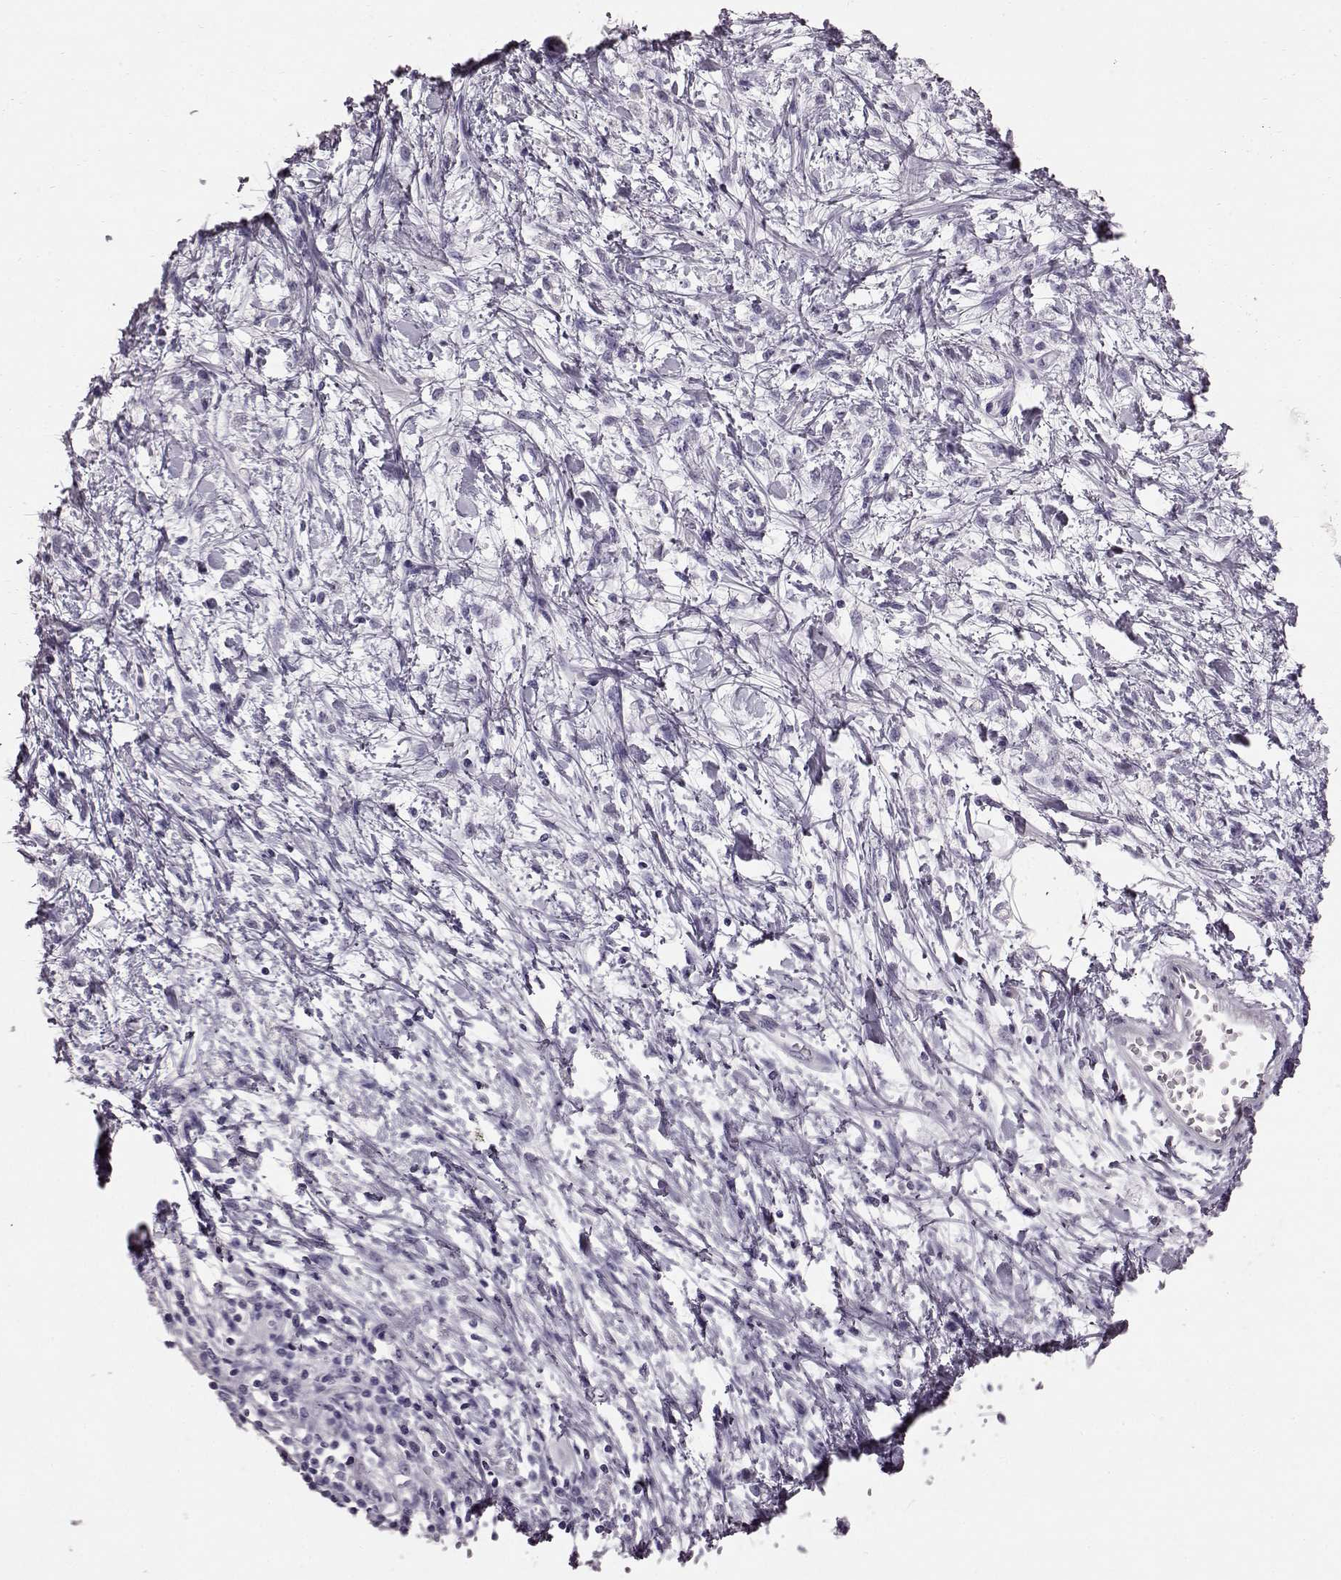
{"staining": {"intensity": "negative", "quantity": "none", "location": "none"}, "tissue": "stomach cancer", "cell_type": "Tumor cells", "image_type": "cancer", "snomed": [{"axis": "morphology", "description": "Adenocarcinoma, NOS"}, {"axis": "topography", "description": "Stomach"}], "caption": "Immunohistochemistry image of human adenocarcinoma (stomach) stained for a protein (brown), which displays no positivity in tumor cells.", "gene": "TCHHL1", "patient": {"sex": "female", "age": 60}}